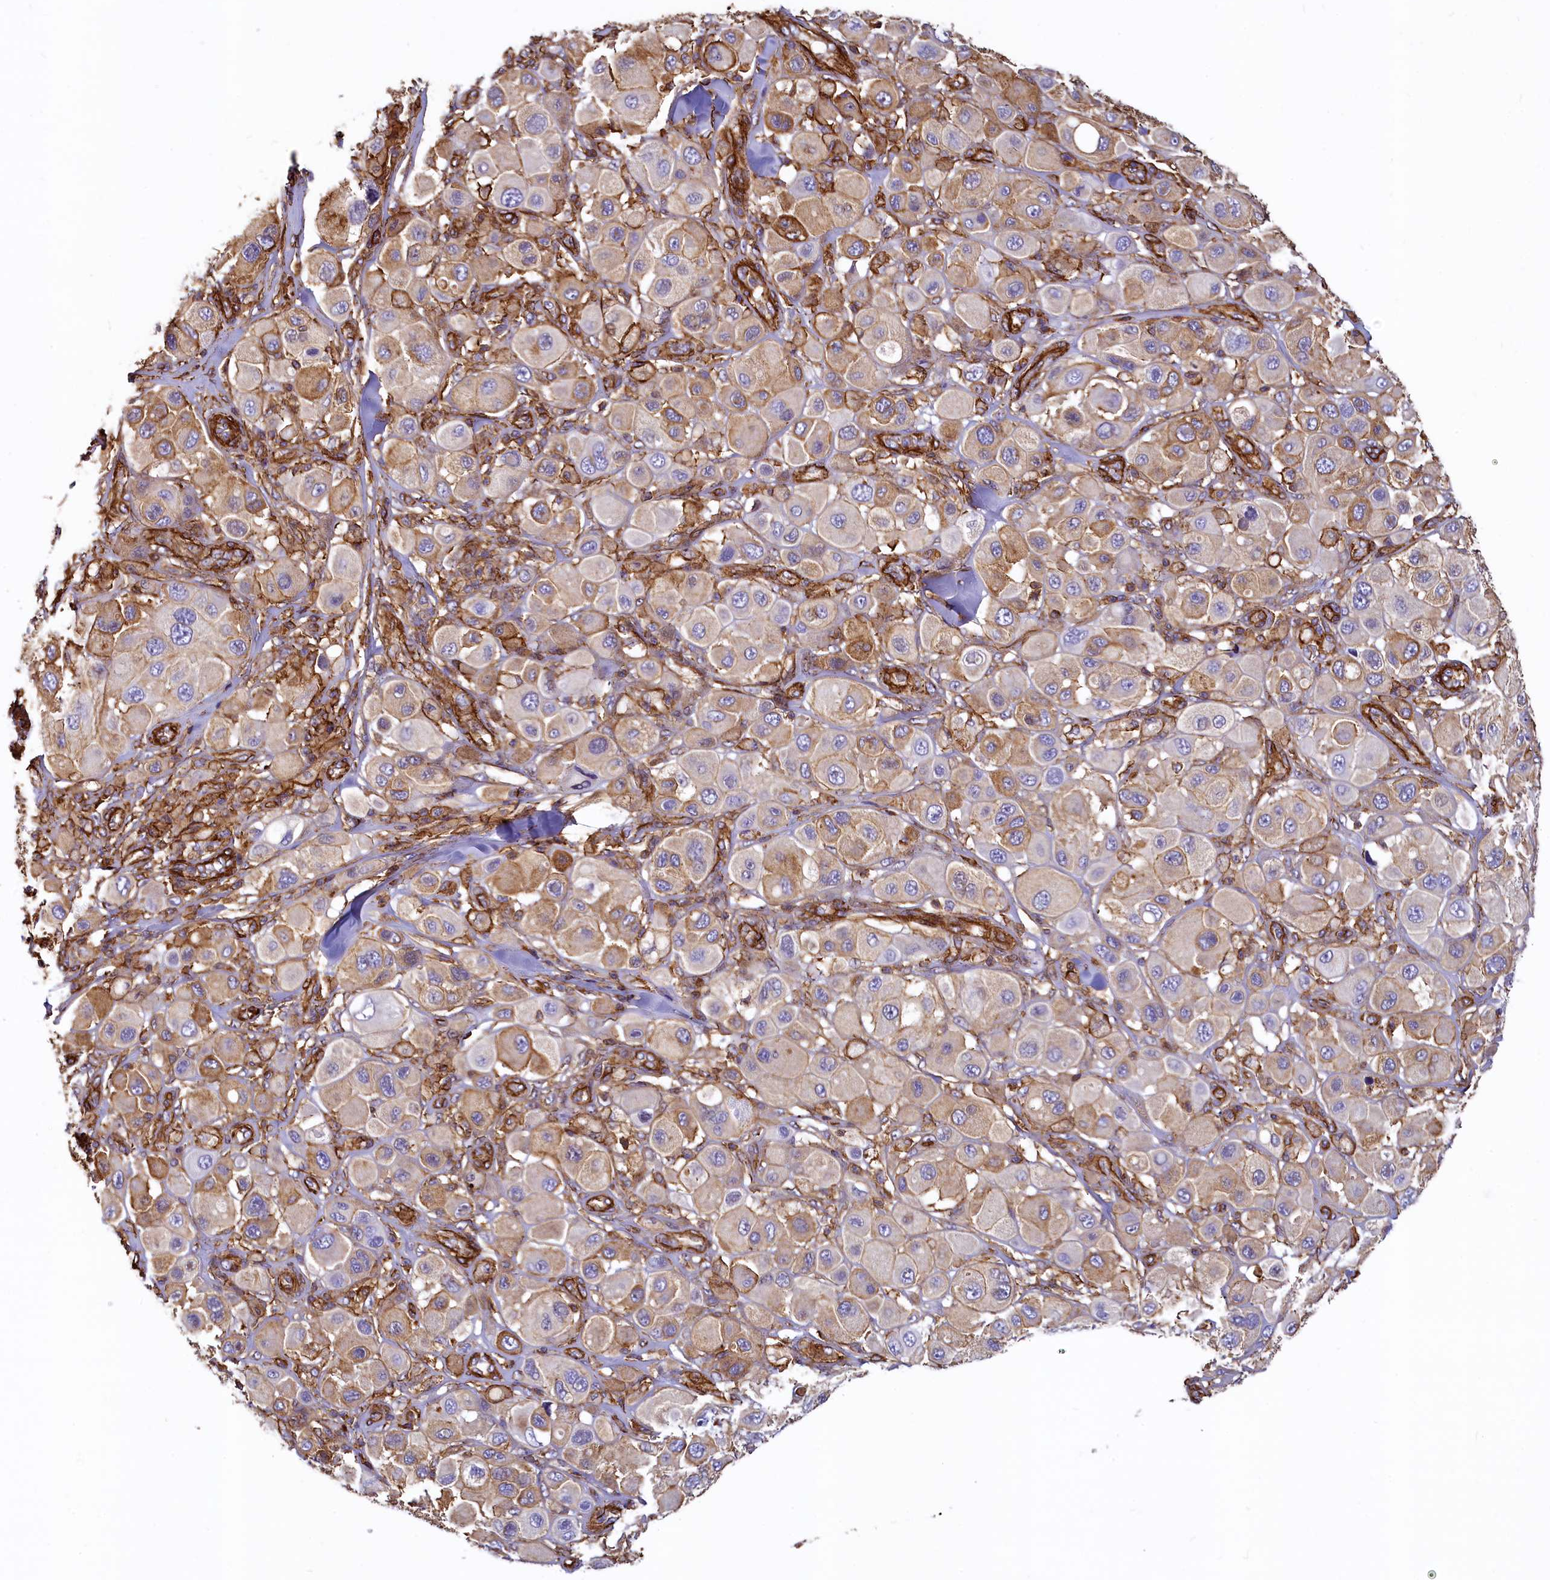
{"staining": {"intensity": "moderate", "quantity": "25%-75%", "location": "cytoplasmic/membranous"}, "tissue": "melanoma", "cell_type": "Tumor cells", "image_type": "cancer", "snomed": [{"axis": "morphology", "description": "Malignant melanoma, Metastatic site"}, {"axis": "topography", "description": "Skin"}], "caption": "IHC micrograph of neoplastic tissue: melanoma stained using immunohistochemistry demonstrates medium levels of moderate protein expression localized specifically in the cytoplasmic/membranous of tumor cells, appearing as a cytoplasmic/membranous brown color.", "gene": "THBS1", "patient": {"sex": "male", "age": 41}}